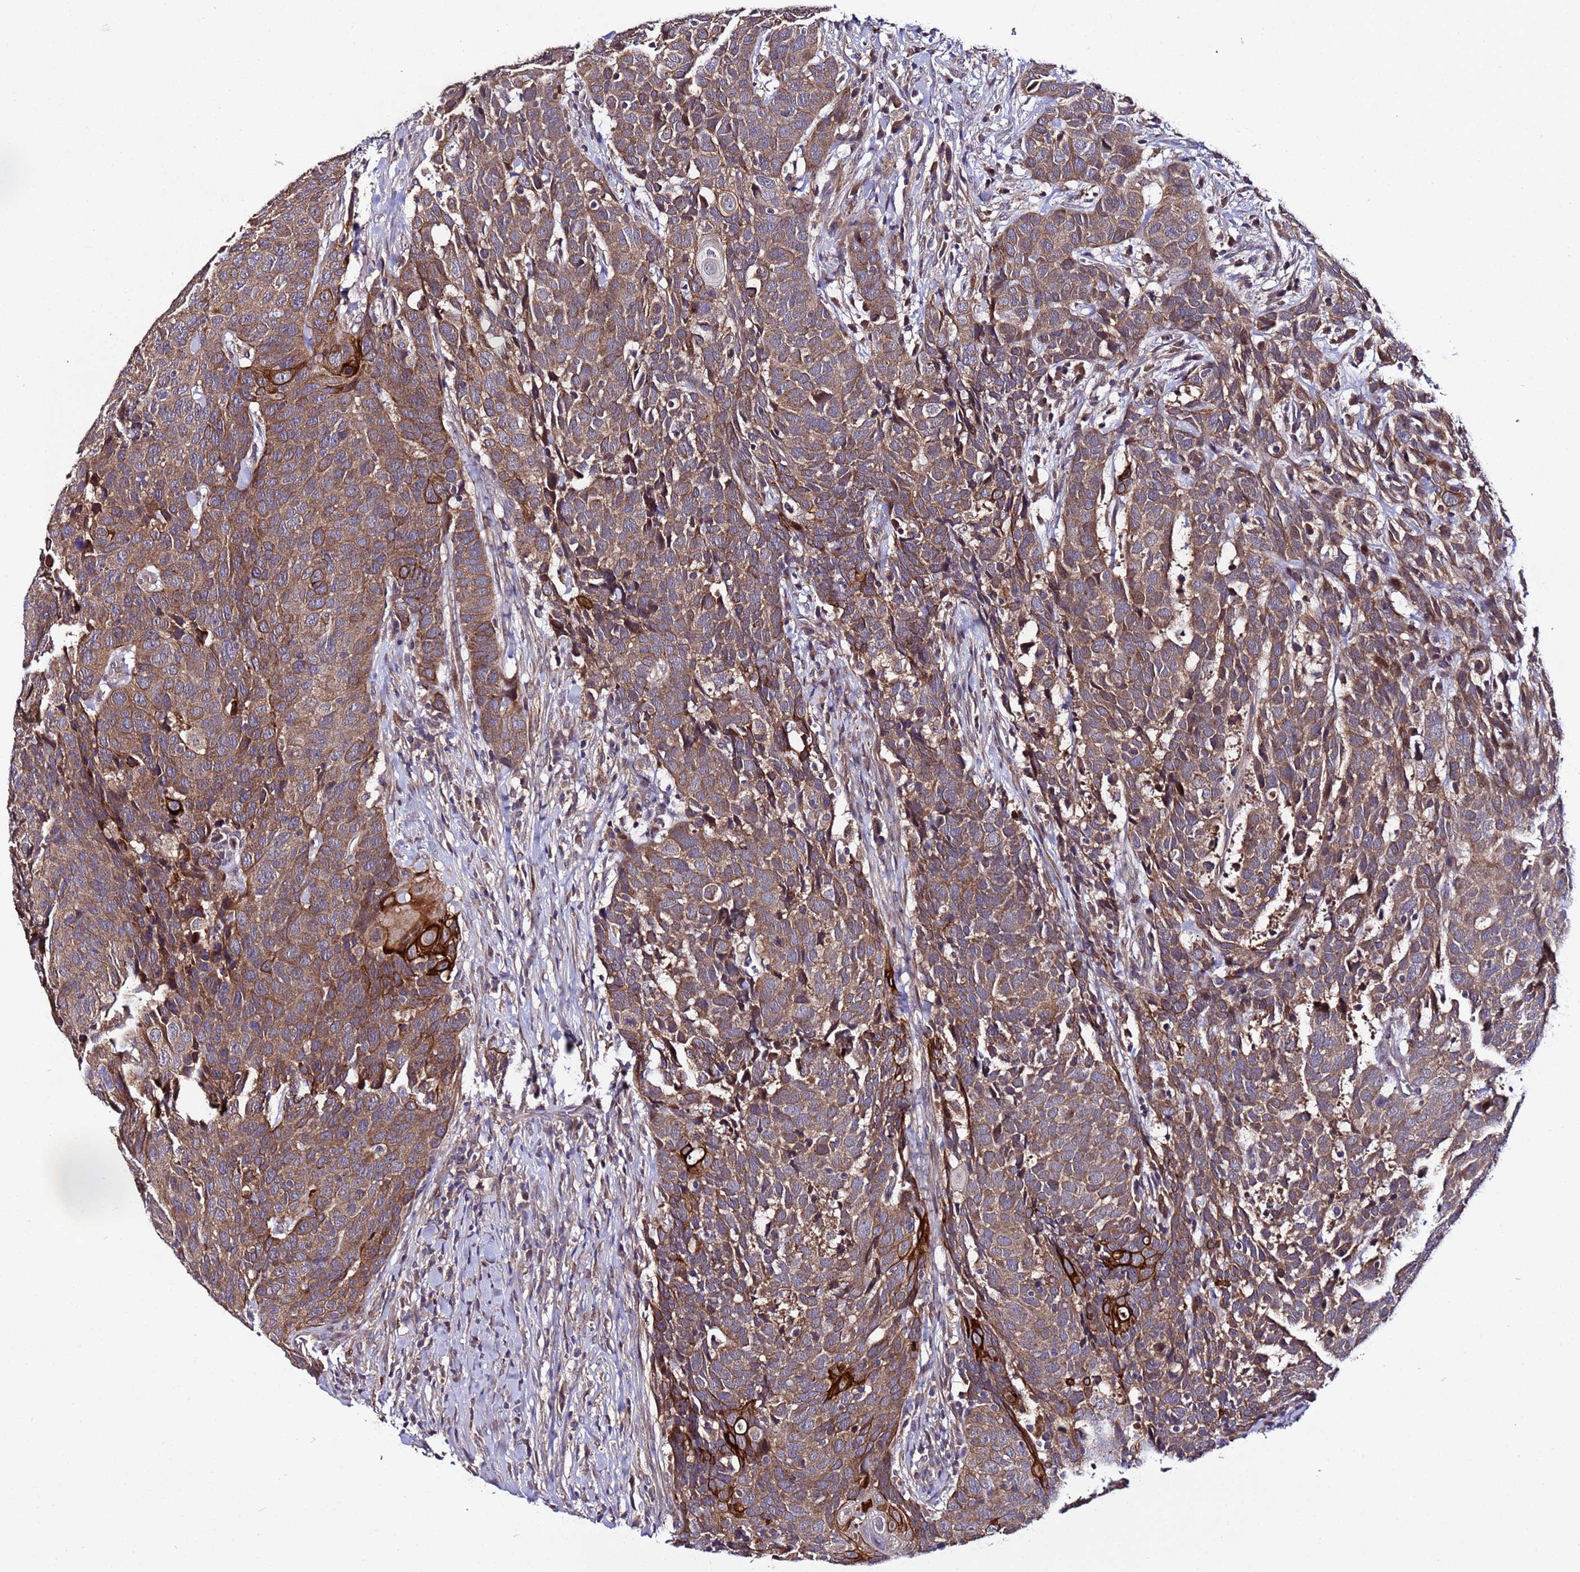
{"staining": {"intensity": "moderate", "quantity": ">75%", "location": "cytoplasmic/membranous"}, "tissue": "head and neck cancer", "cell_type": "Tumor cells", "image_type": "cancer", "snomed": [{"axis": "morphology", "description": "Squamous cell carcinoma, NOS"}, {"axis": "topography", "description": "Head-Neck"}], "caption": "Immunohistochemistry histopathology image of neoplastic tissue: head and neck cancer (squamous cell carcinoma) stained using immunohistochemistry displays medium levels of moderate protein expression localized specifically in the cytoplasmic/membranous of tumor cells, appearing as a cytoplasmic/membranous brown color.", "gene": "PLXDC2", "patient": {"sex": "male", "age": 66}}